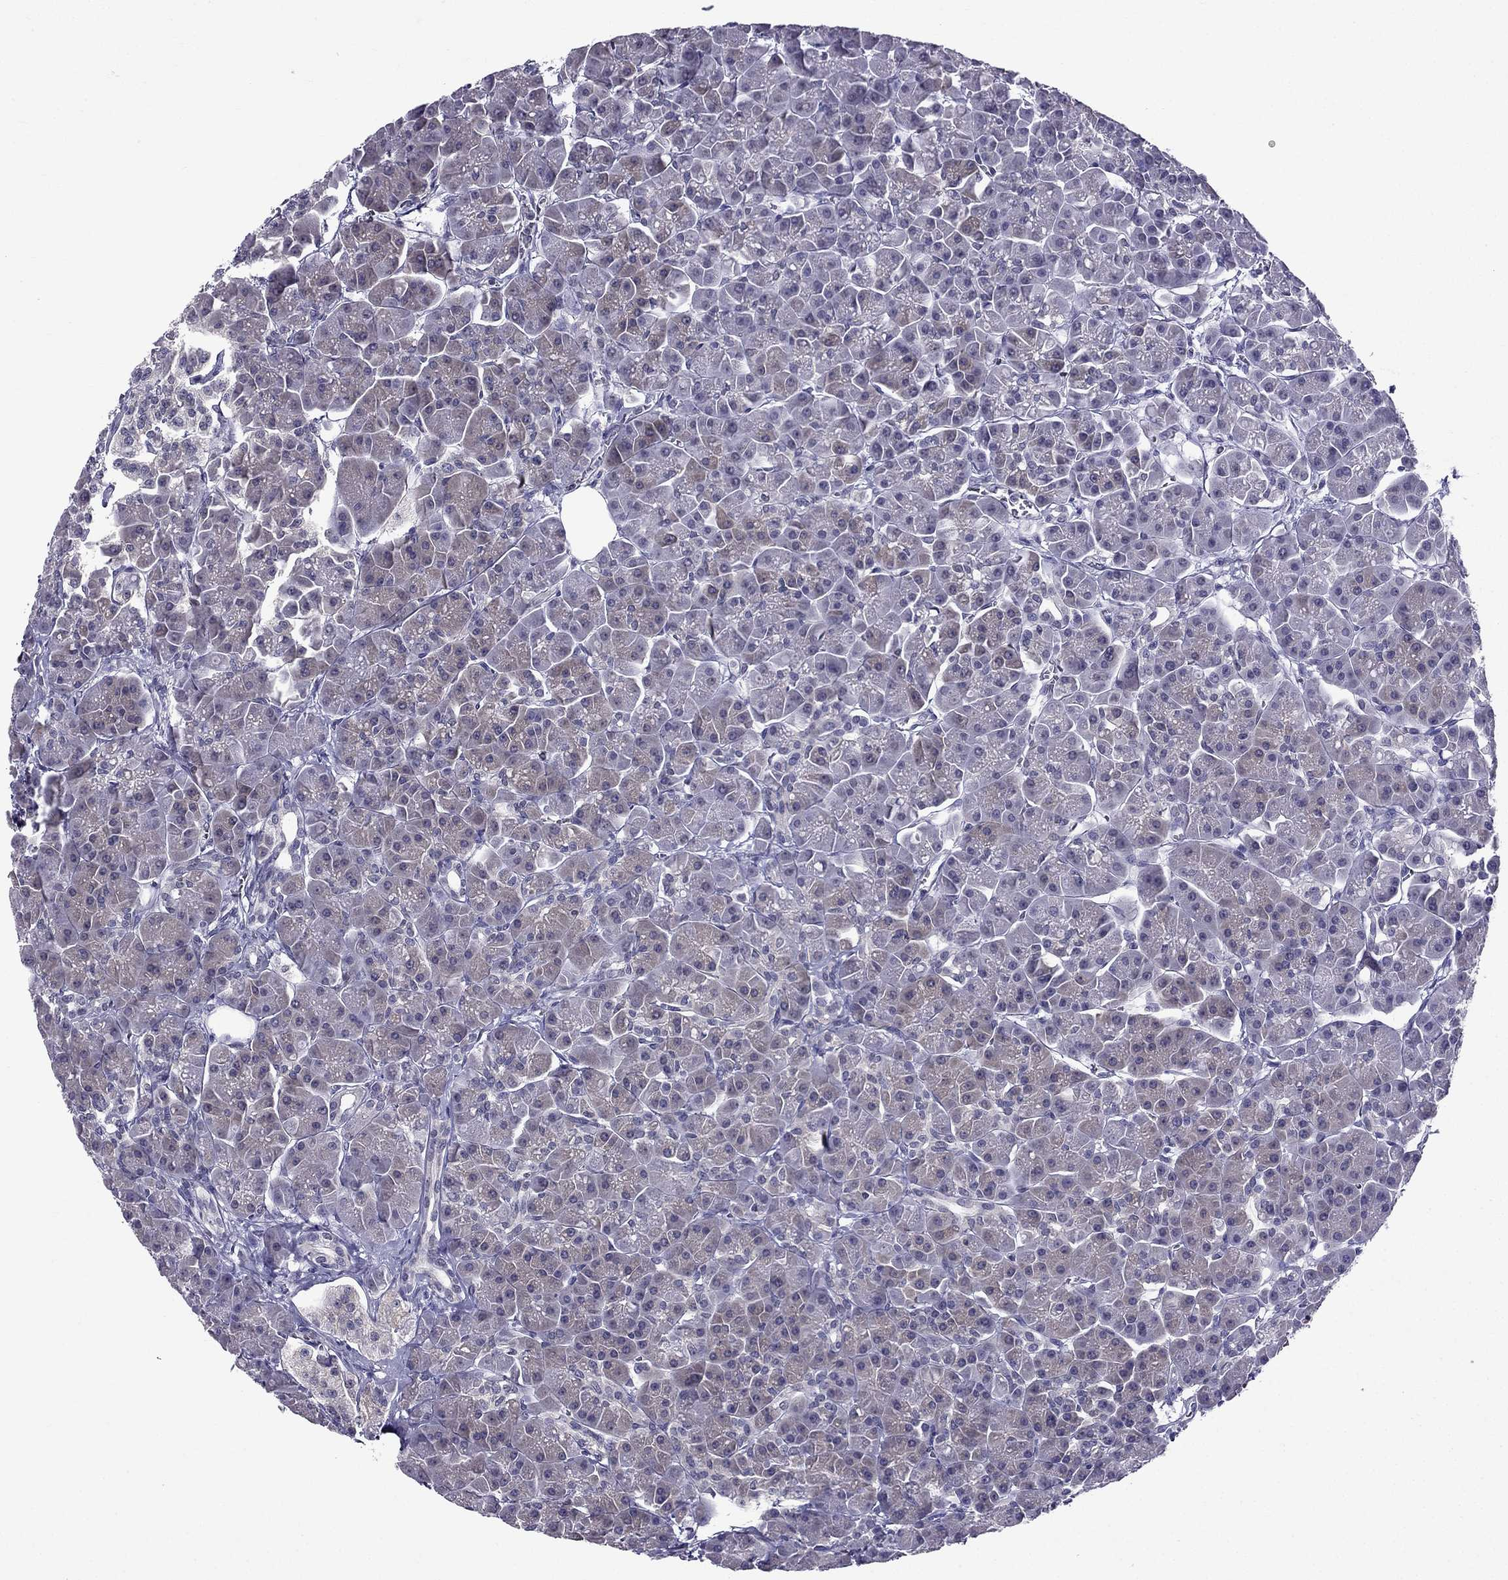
{"staining": {"intensity": "negative", "quantity": "none", "location": "none"}, "tissue": "pancreas", "cell_type": "Exocrine glandular cells", "image_type": "normal", "snomed": [{"axis": "morphology", "description": "Normal tissue, NOS"}, {"axis": "topography", "description": "Pancreas"}], "caption": "IHC of unremarkable pancreas reveals no expression in exocrine glandular cells. (DAB IHC with hematoxylin counter stain).", "gene": "AAK1", "patient": {"sex": "male", "age": 70}}